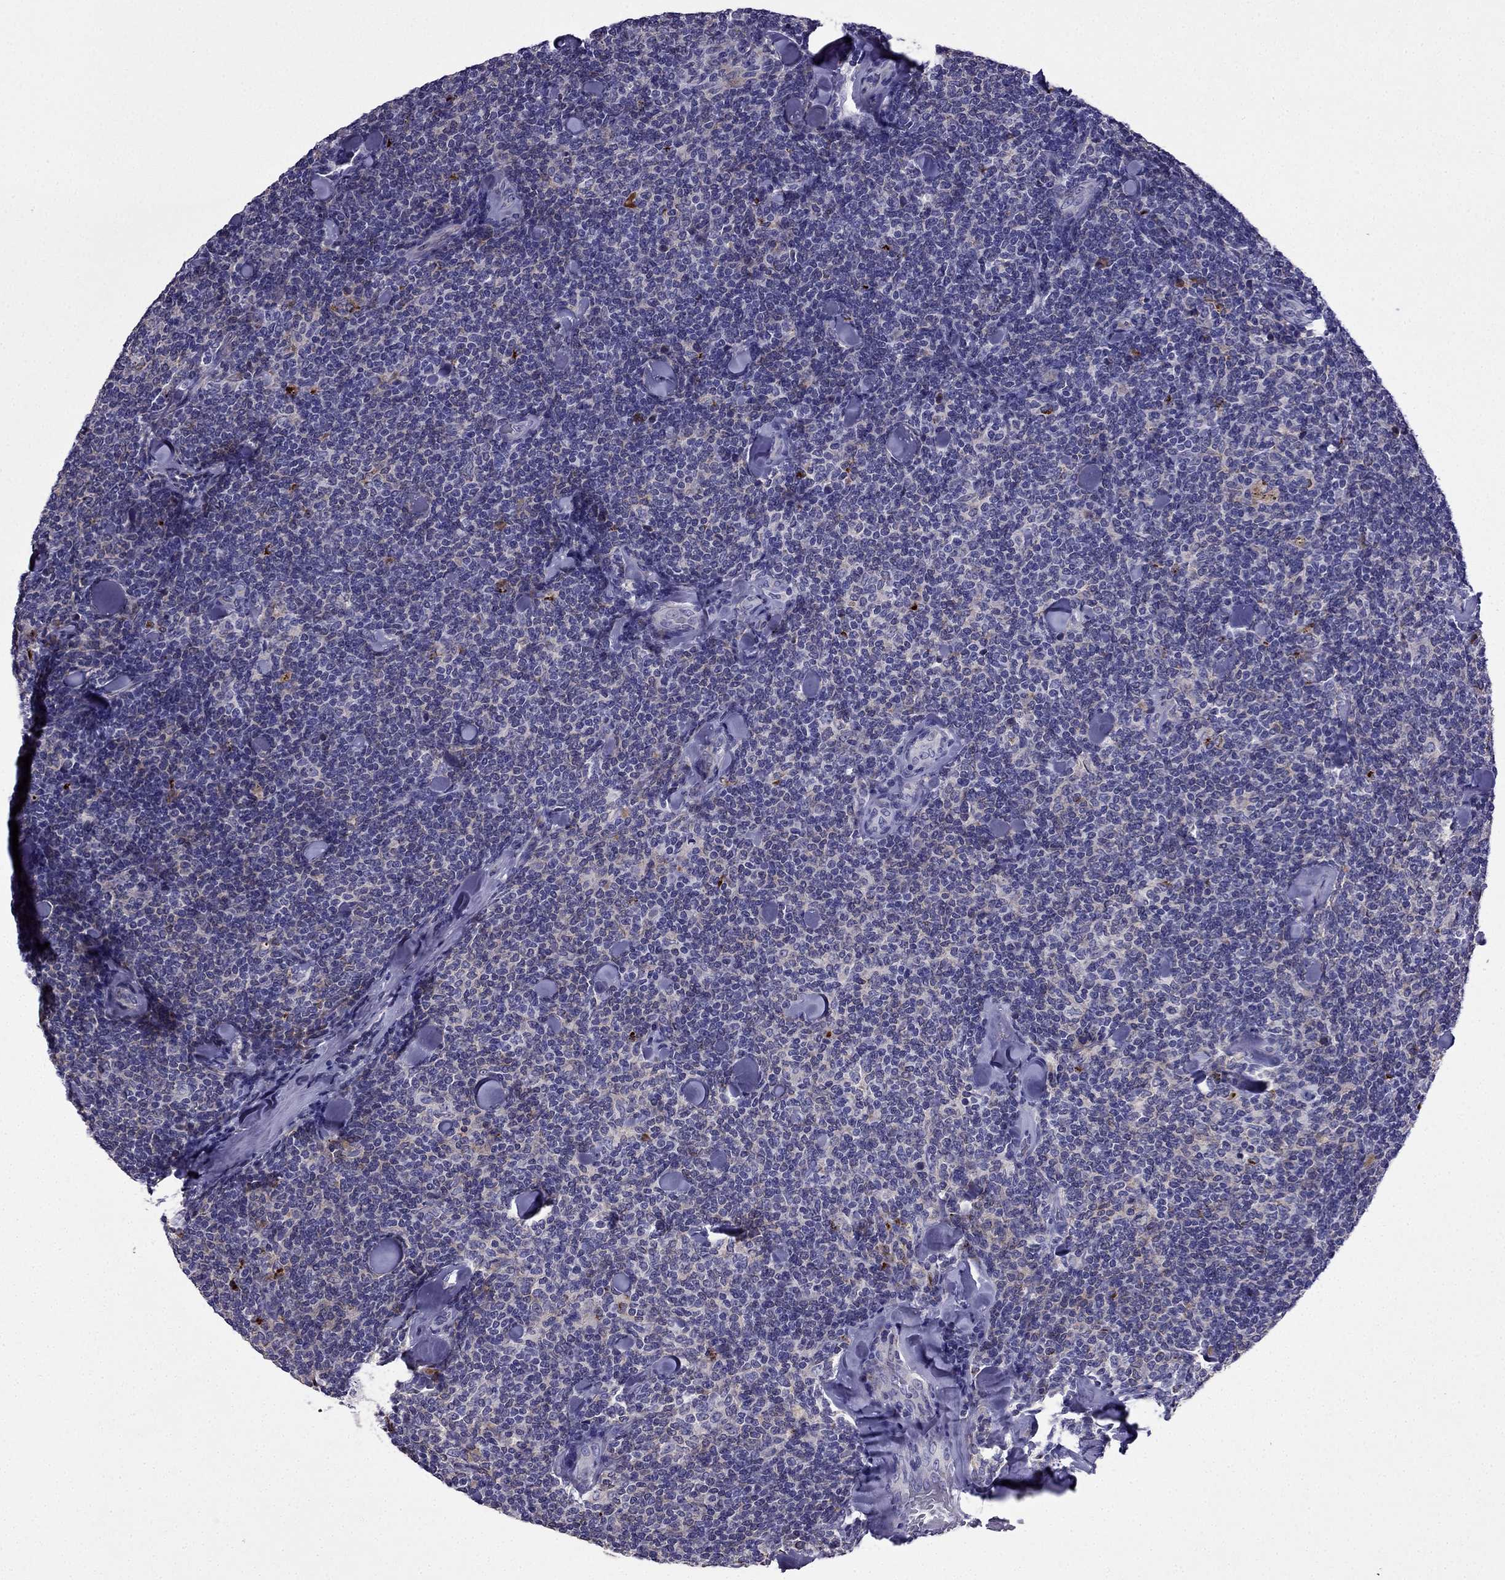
{"staining": {"intensity": "negative", "quantity": "none", "location": "none"}, "tissue": "lymphoma", "cell_type": "Tumor cells", "image_type": "cancer", "snomed": [{"axis": "morphology", "description": "Malignant lymphoma, non-Hodgkin's type, Low grade"}, {"axis": "topography", "description": "Lymph node"}], "caption": "There is no significant staining in tumor cells of lymphoma.", "gene": "TSSK4", "patient": {"sex": "female", "age": 56}}